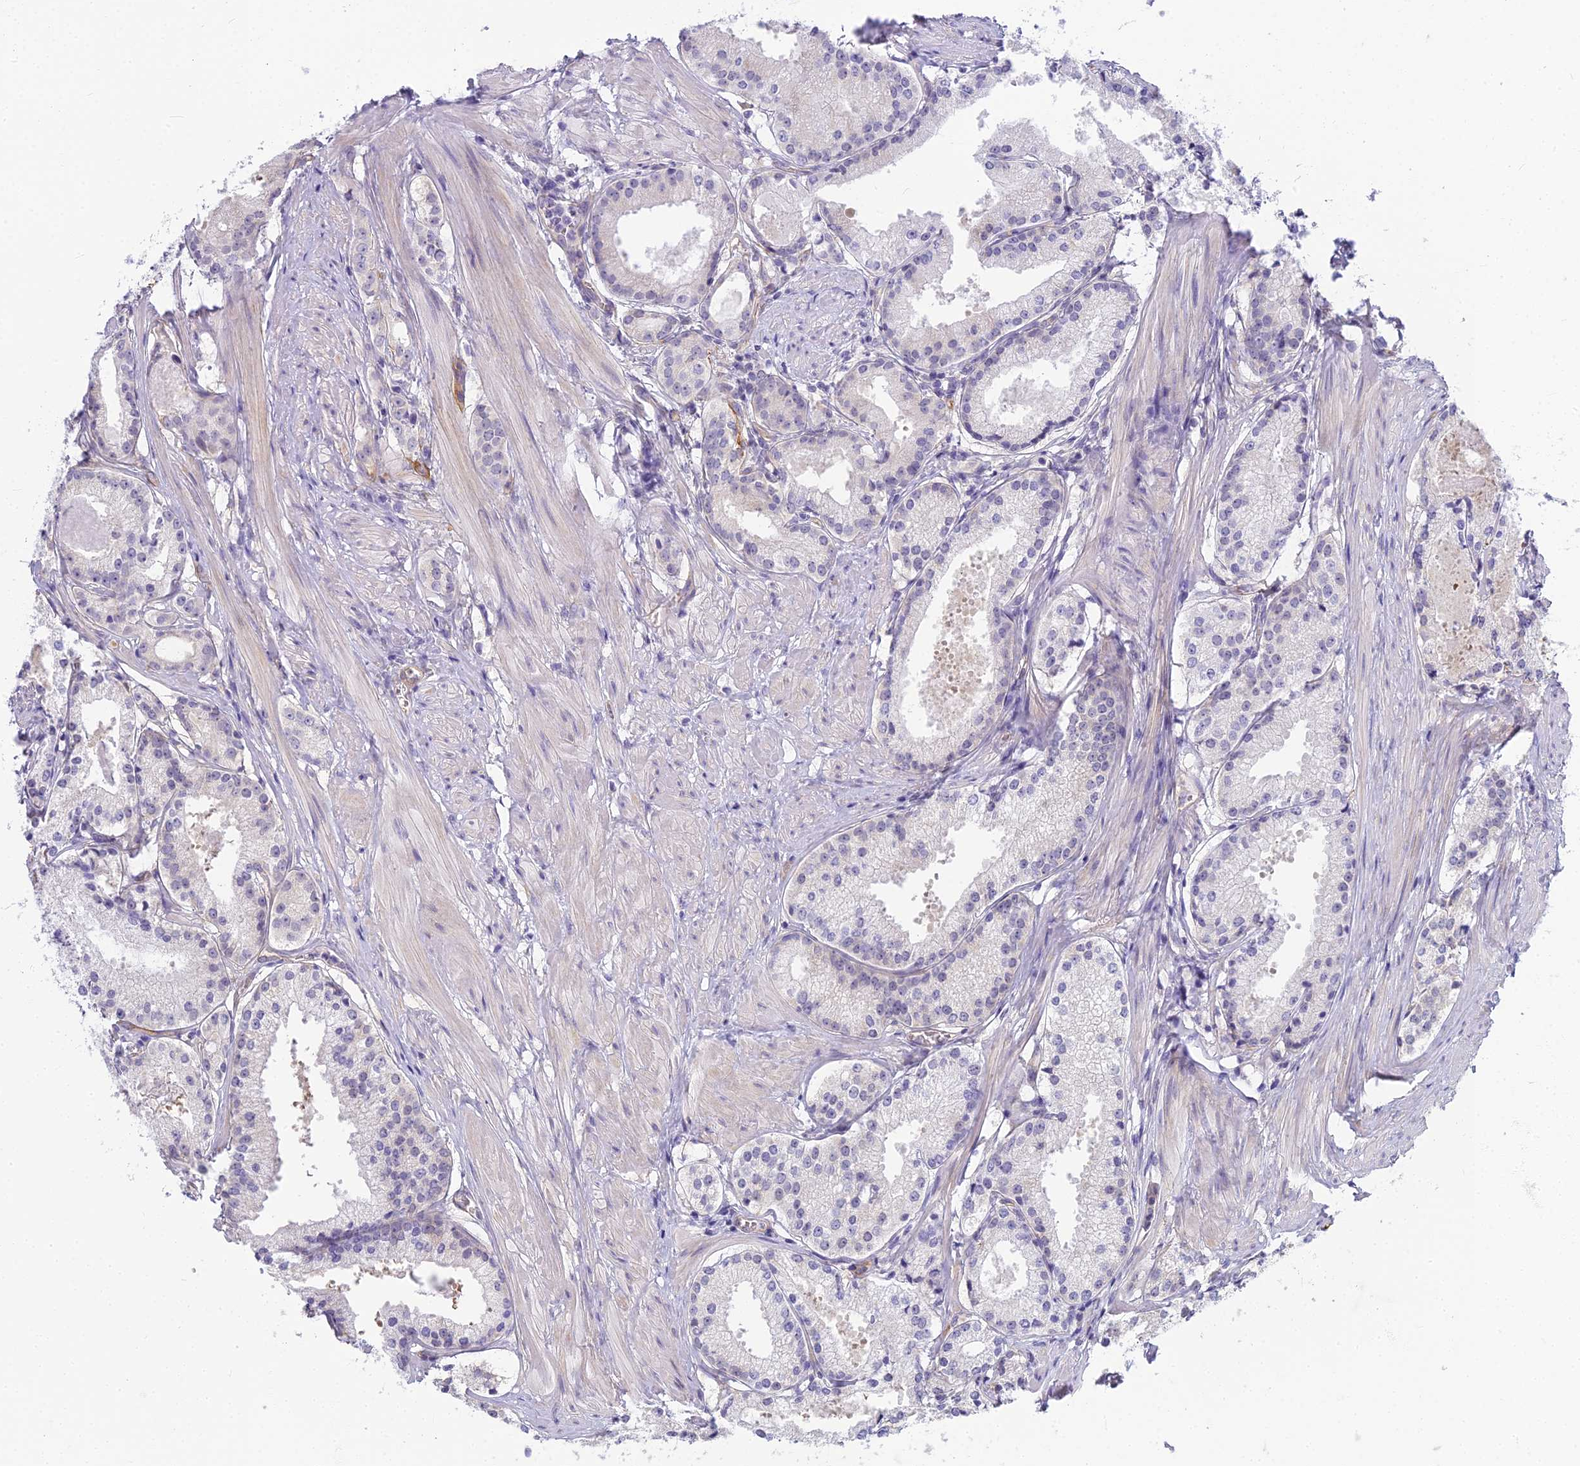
{"staining": {"intensity": "negative", "quantity": "none", "location": "none"}, "tissue": "prostate cancer", "cell_type": "Tumor cells", "image_type": "cancer", "snomed": [{"axis": "morphology", "description": "Adenocarcinoma, Low grade"}, {"axis": "topography", "description": "Prostate"}], "caption": "This image is of low-grade adenocarcinoma (prostate) stained with immunohistochemistry to label a protein in brown with the nuclei are counter-stained blue. There is no positivity in tumor cells.", "gene": "RGL3", "patient": {"sex": "male", "age": 57}}